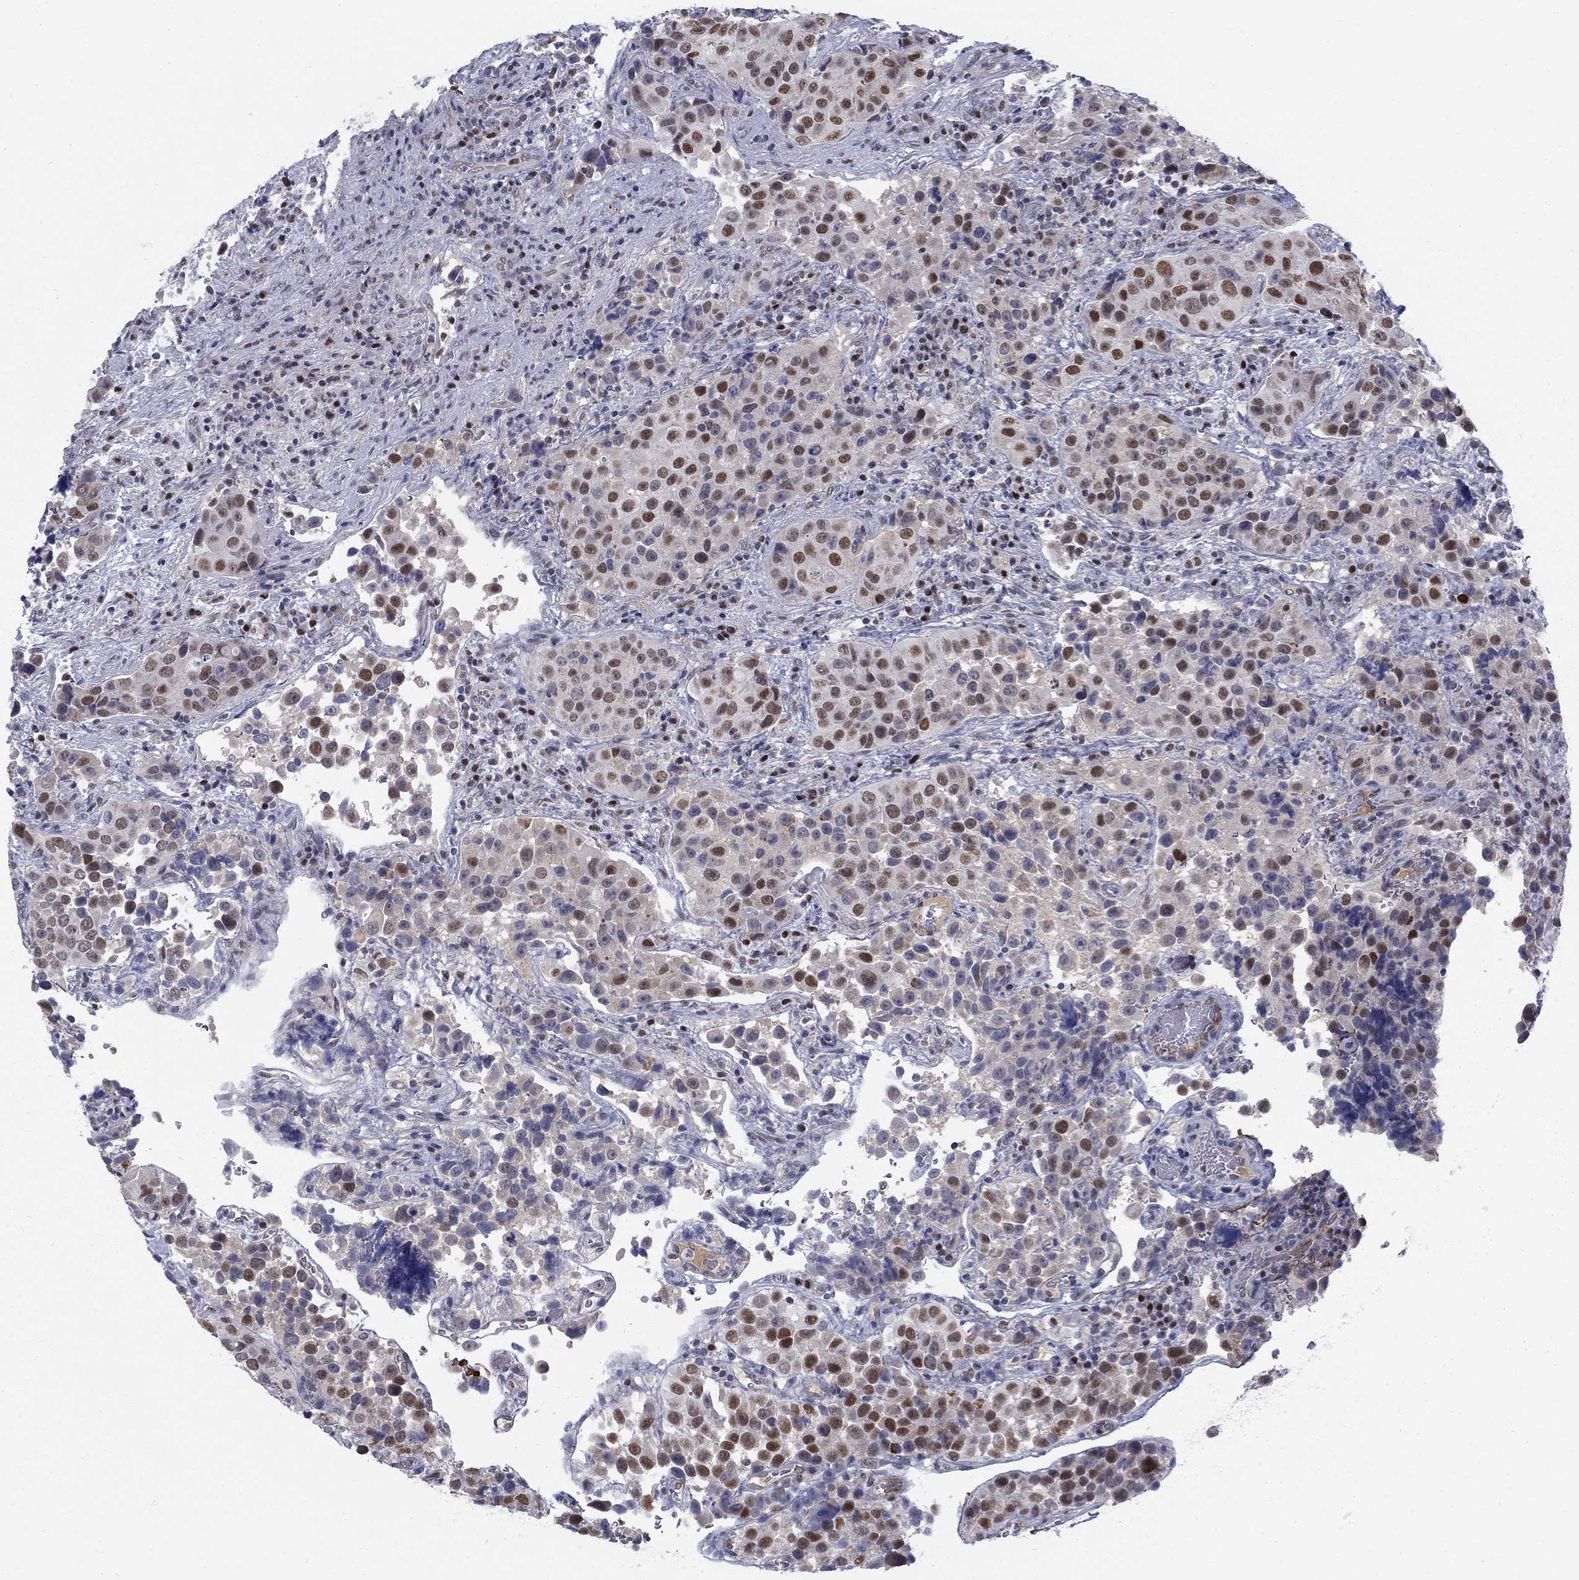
{"staining": {"intensity": "strong", "quantity": "<25%", "location": "nuclear"}, "tissue": "urothelial cancer", "cell_type": "Tumor cells", "image_type": "cancer", "snomed": [{"axis": "morphology", "description": "Urothelial carcinoma, NOS"}, {"axis": "topography", "description": "Urinary bladder"}], "caption": "IHC (DAB) staining of urothelial cancer displays strong nuclear protein positivity in about <25% of tumor cells. (DAB IHC, brown staining for protein, blue staining for nuclei).", "gene": "GCFC2", "patient": {"sex": "male", "age": 52}}